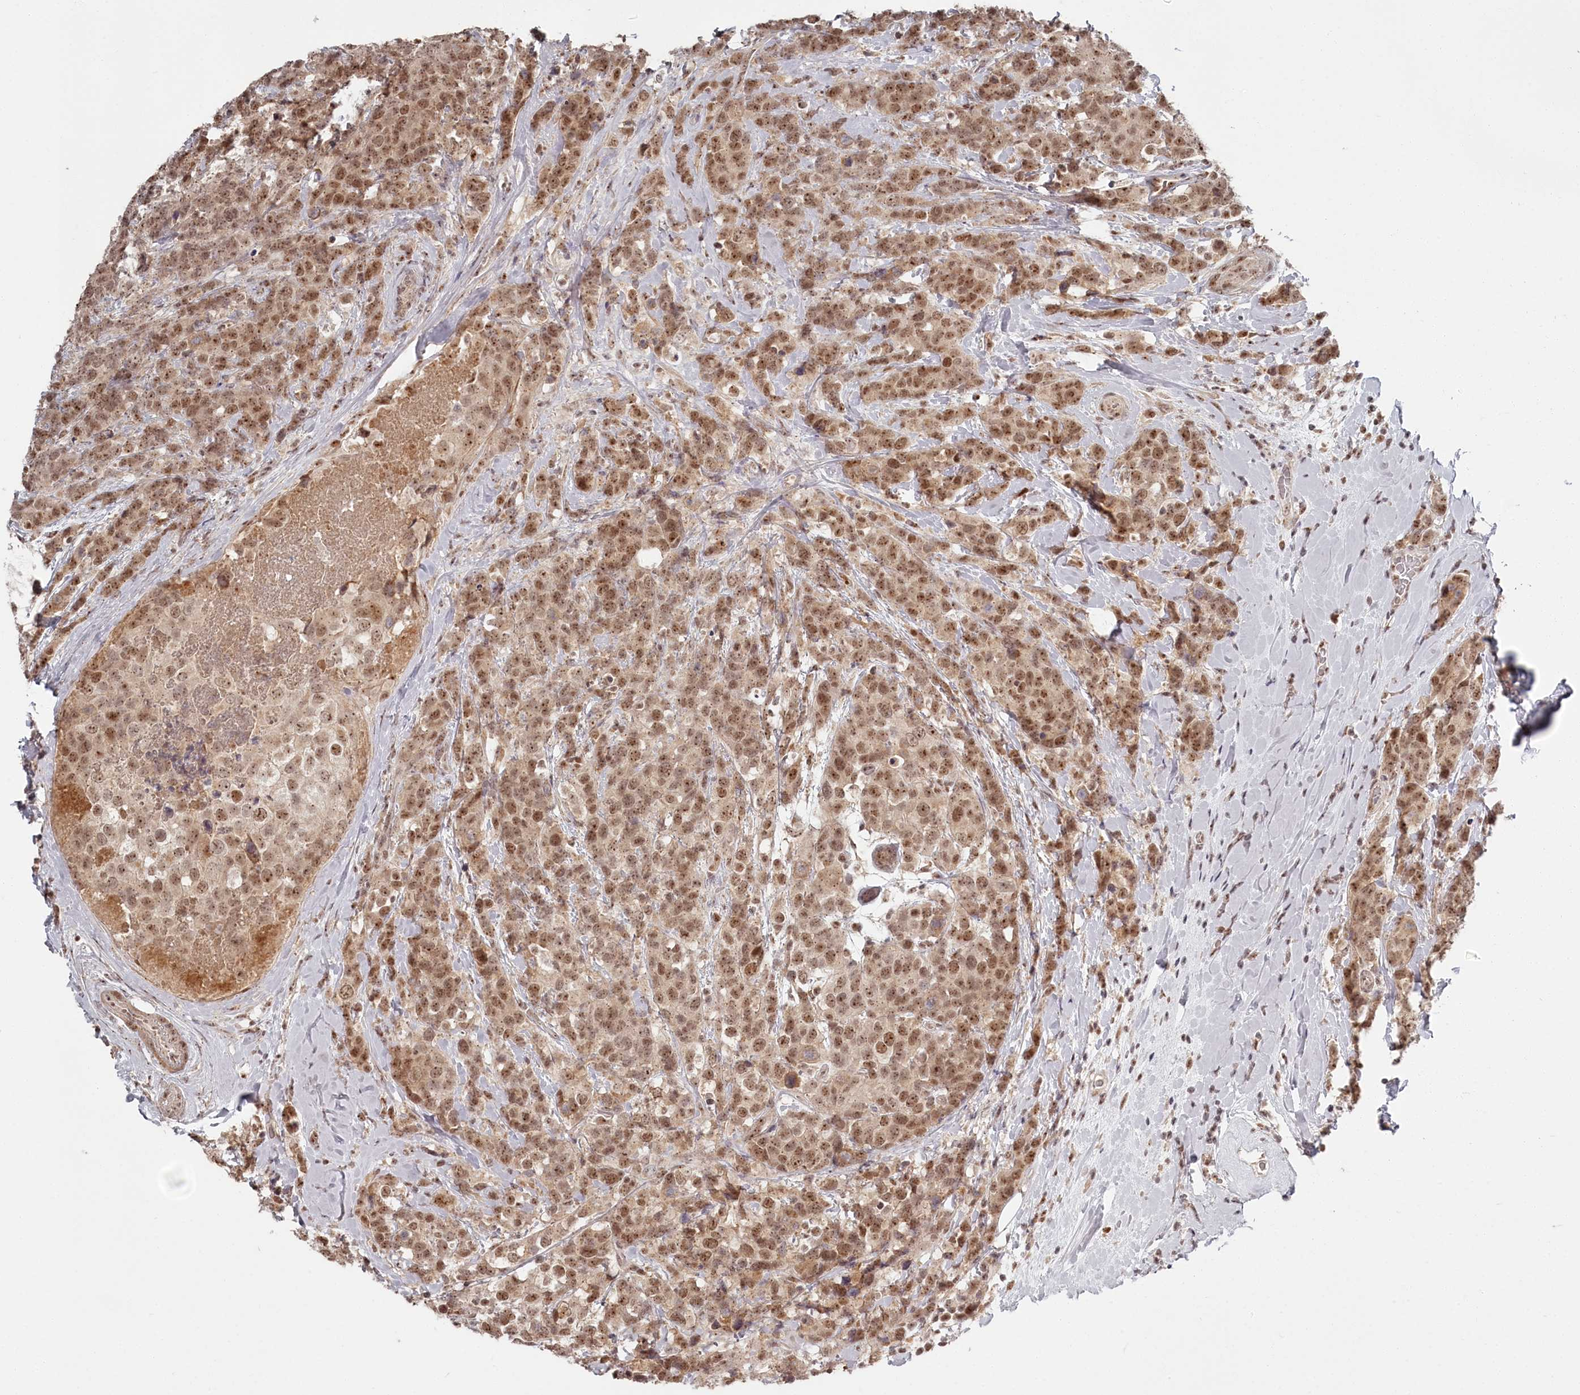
{"staining": {"intensity": "moderate", "quantity": ">75%", "location": "cytoplasmic/membranous,nuclear"}, "tissue": "breast cancer", "cell_type": "Tumor cells", "image_type": "cancer", "snomed": [{"axis": "morphology", "description": "Lobular carcinoma"}, {"axis": "topography", "description": "Breast"}], "caption": "The image shows staining of lobular carcinoma (breast), revealing moderate cytoplasmic/membranous and nuclear protein expression (brown color) within tumor cells. The staining was performed using DAB to visualize the protein expression in brown, while the nuclei were stained in blue with hematoxylin (Magnification: 20x).", "gene": "EXOSC1", "patient": {"sex": "female", "age": 59}}